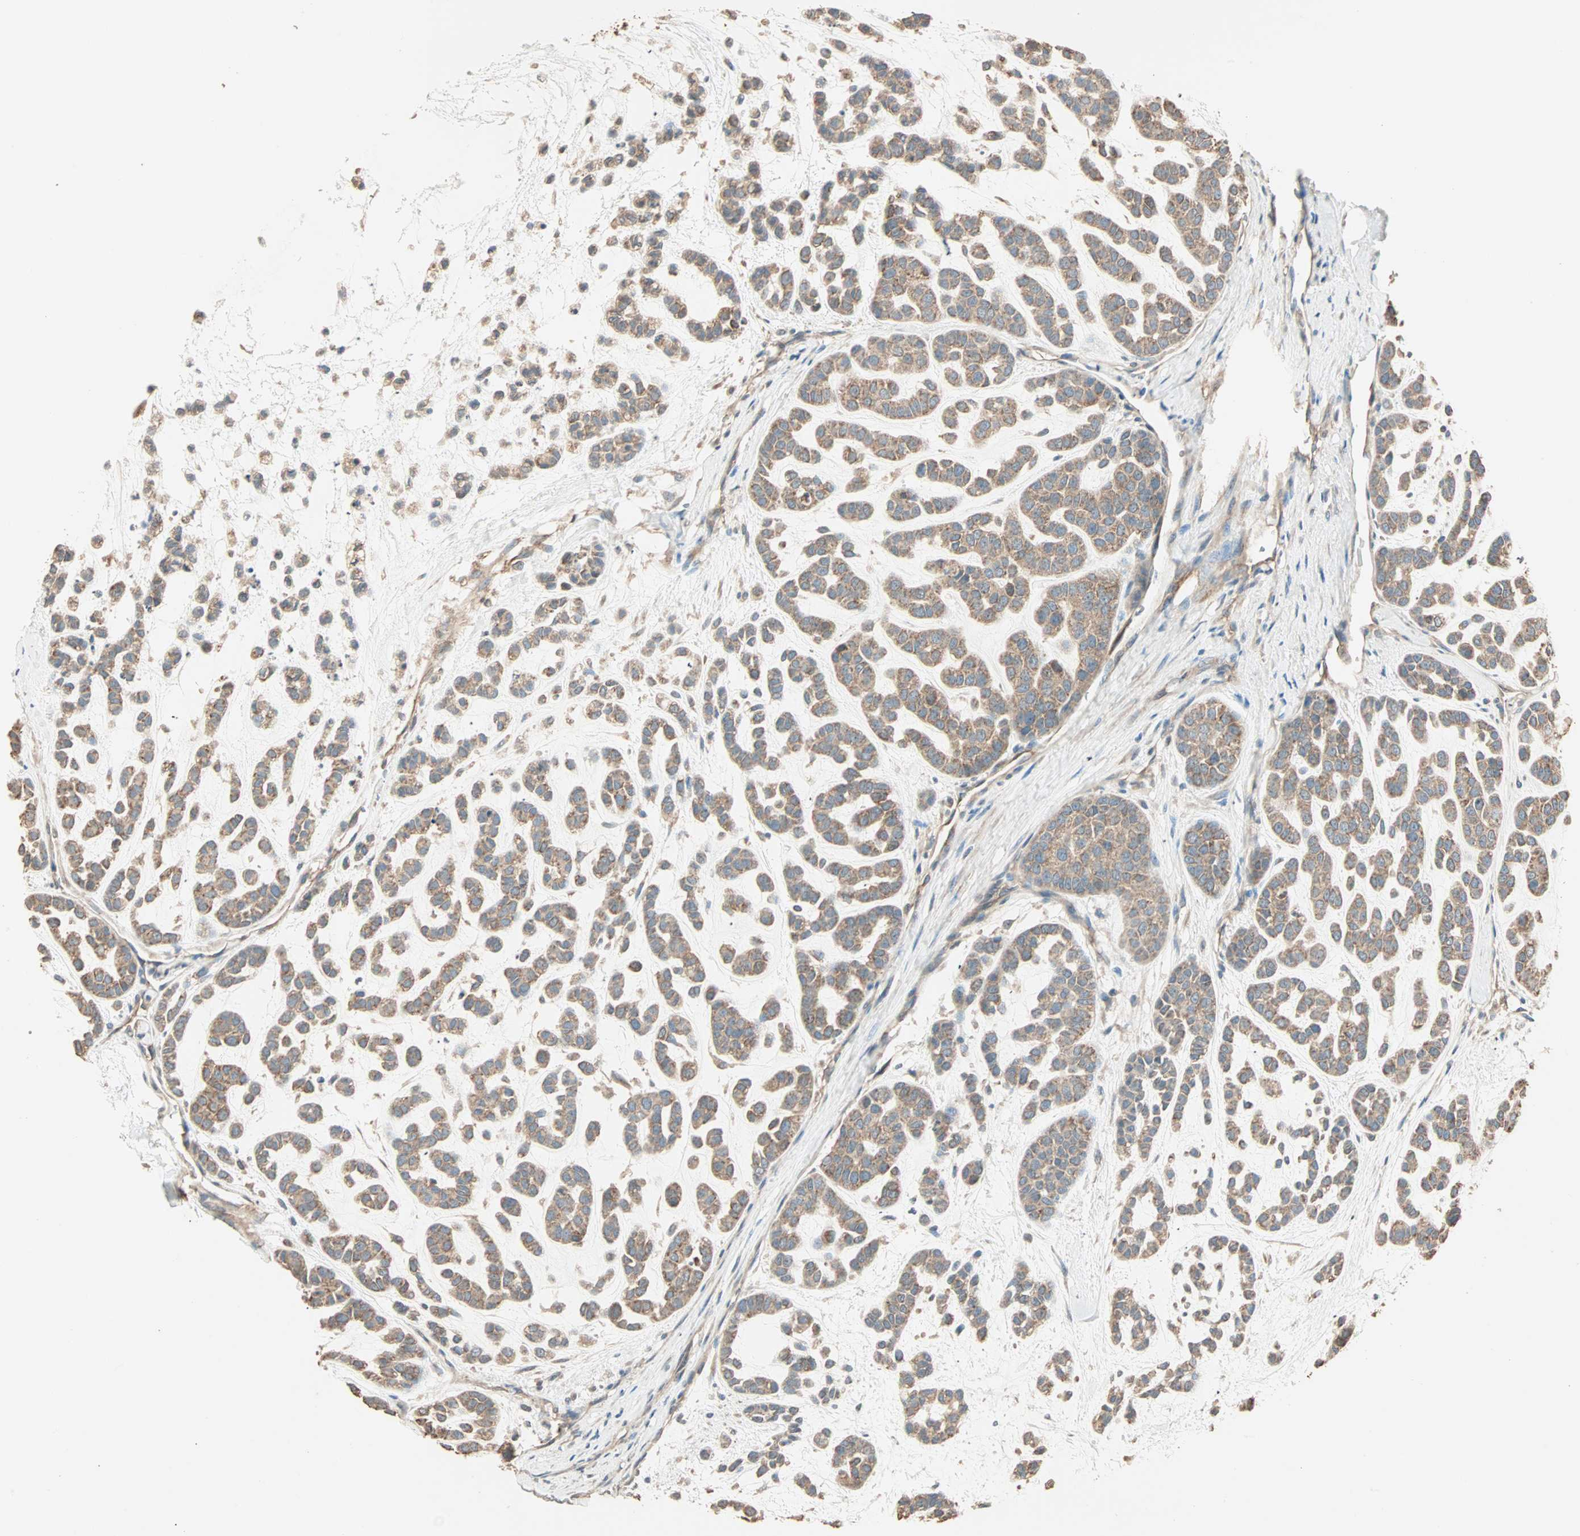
{"staining": {"intensity": "moderate", "quantity": ">75%", "location": "cytoplasmic/membranous"}, "tissue": "head and neck cancer", "cell_type": "Tumor cells", "image_type": "cancer", "snomed": [{"axis": "morphology", "description": "Adenocarcinoma, NOS"}, {"axis": "morphology", "description": "Adenoma, NOS"}, {"axis": "topography", "description": "Head-Neck"}], "caption": "IHC image of neoplastic tissue: adenocarcinoma (head and neck) stained using immunohistochemistry (IHC) demonstrates medium levels of moderate protein expression localized specifically in the cytoplasmic/membranous of tumor cells, appearing as a cytoplasmic/membranous brown color.", "gene": "EIF4G2", "patient": {"sex": "female", "age": 55}}